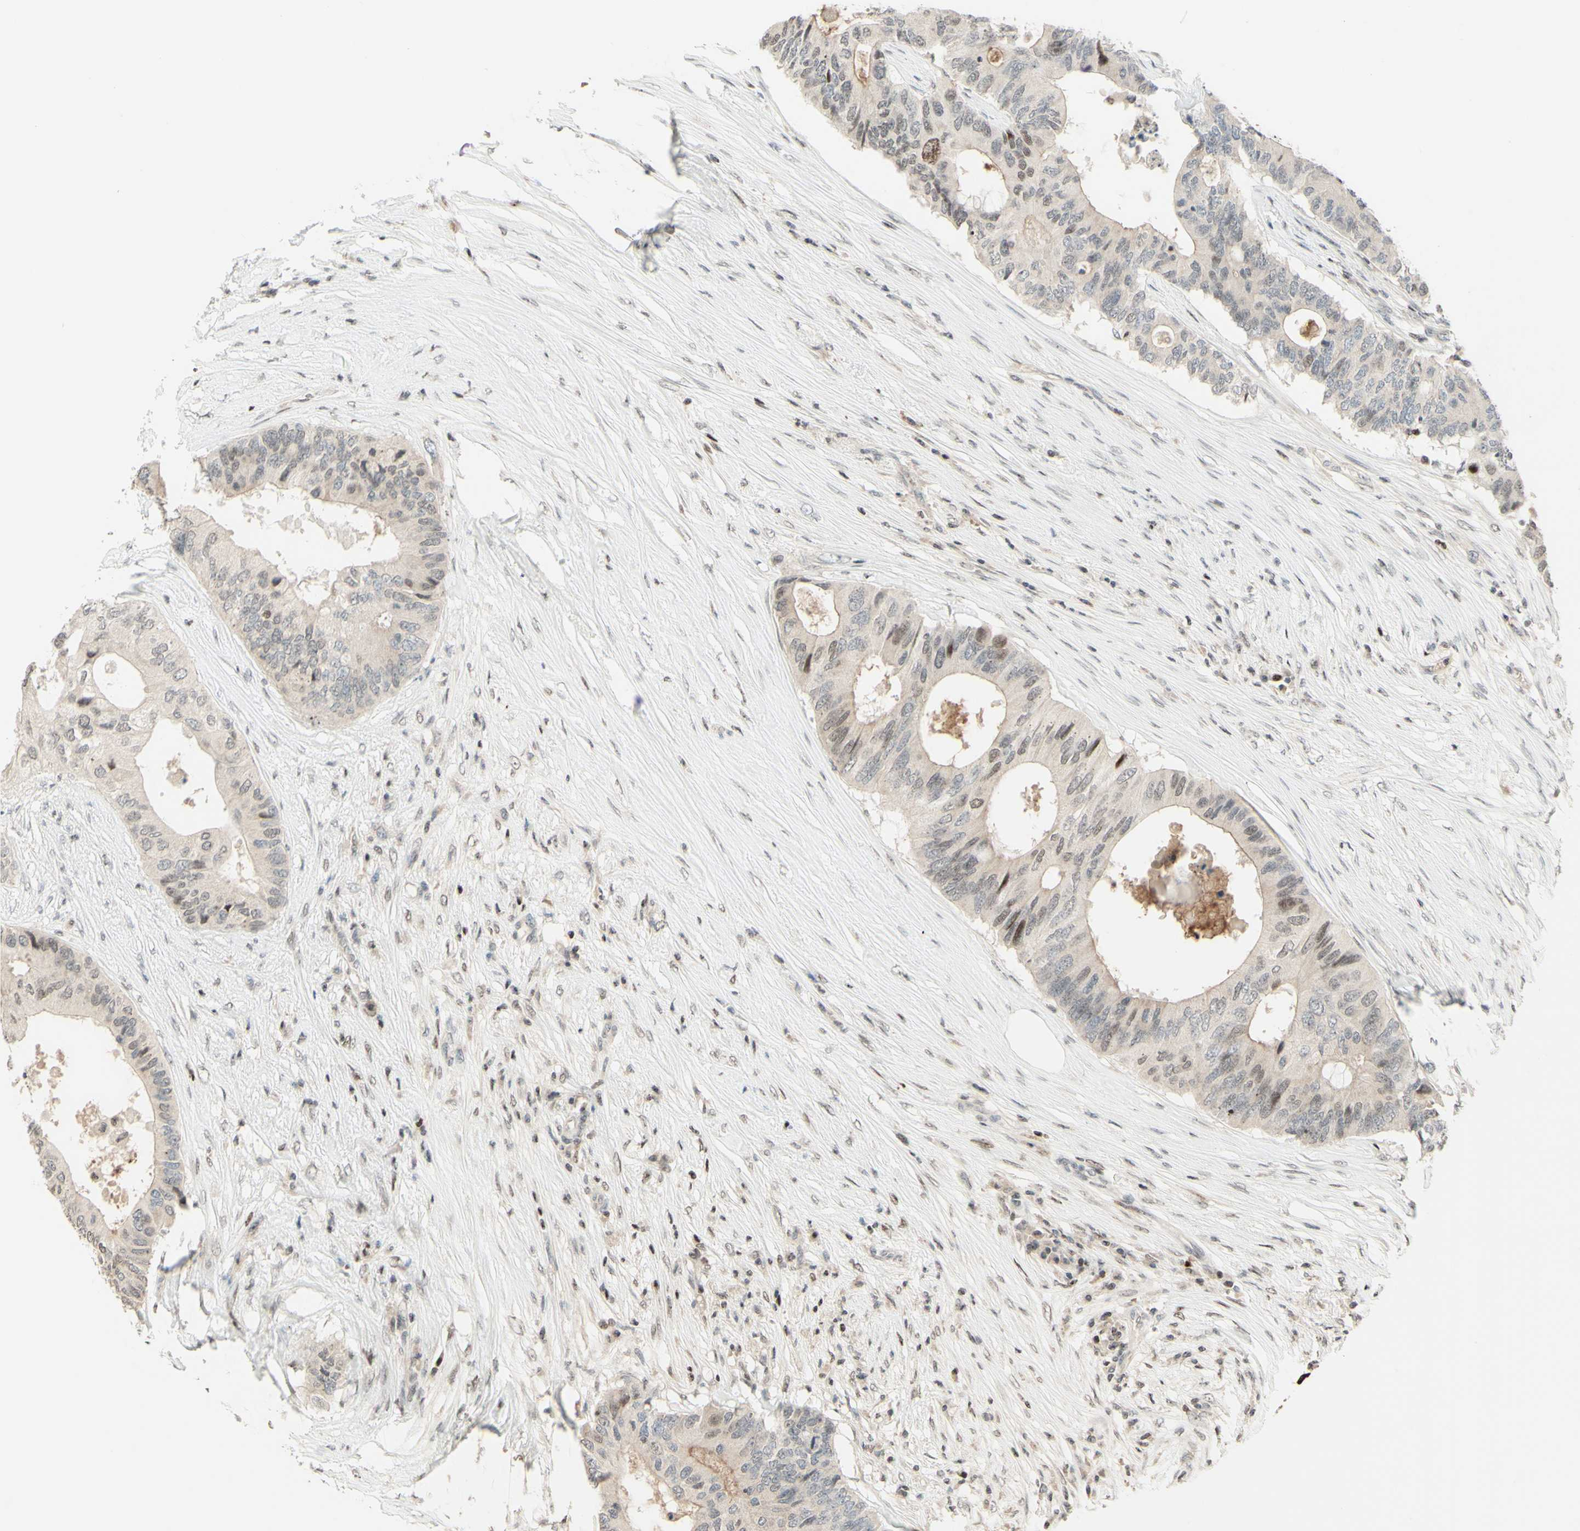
{"staining": {"intensity": "weak", "quantity": "<25%", "location": "nuclear"}, "tissue": "colorectal cancer", "cell_type": "Tumor cells", "image_type": "cancer", "snomed": [{"axis": "morphology", "description": "Adenocarcinoma, NOS"}, {"axis": "topography", "description": "Colon"}], "caption": "Tumor cells show no significant expression in colorectal cancer (adenocarcinoma).", "gene": "CDKL5", "patient": {"sex": "male", "age": 71}}